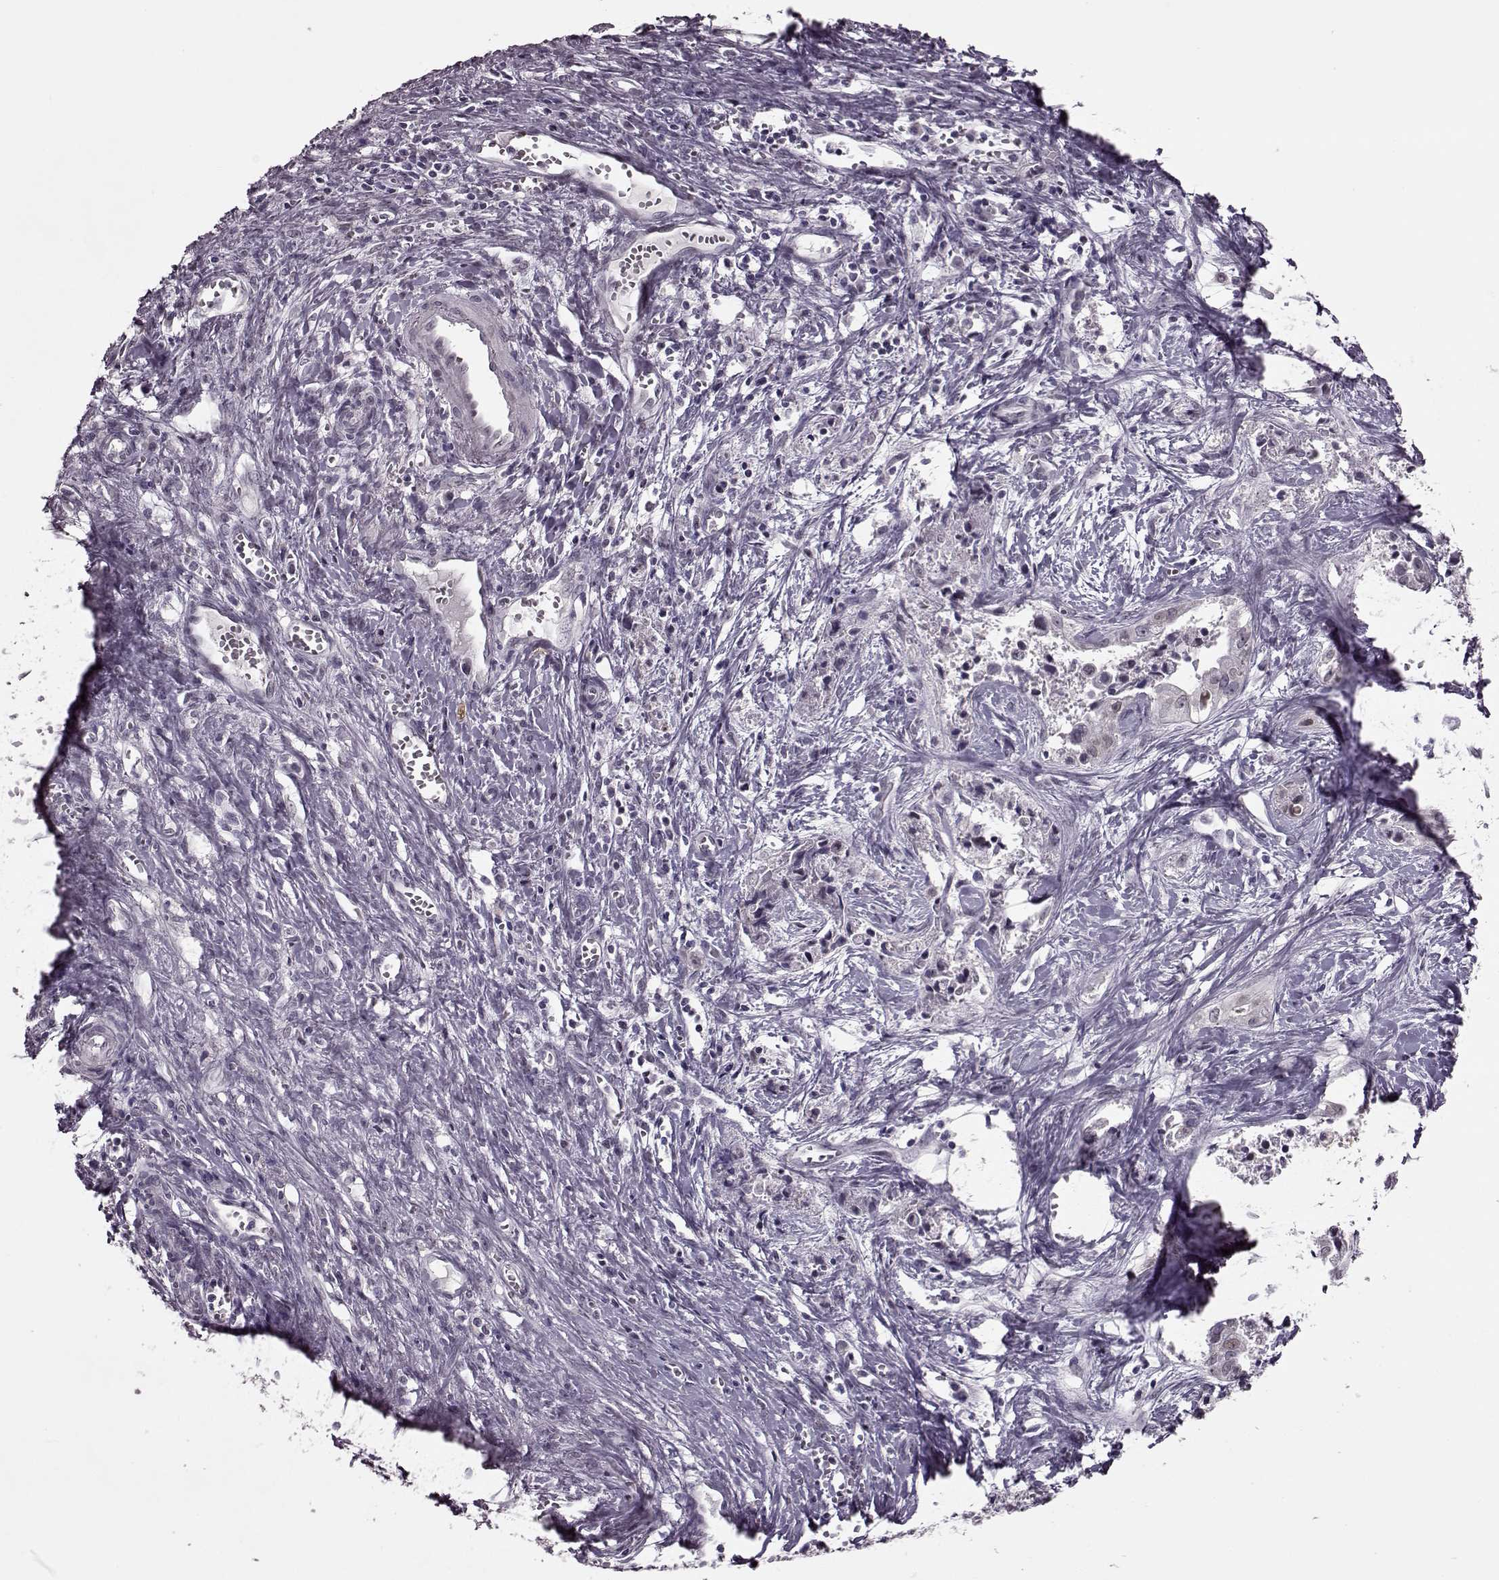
{"staining": {"intensity": "negative", "quantity": "none", "location": "none"}, "tissue": "liver cancer", "cell_type": "Tumor cells", "image_type": "cancer", "snomed": [{"axis": "morphology", "description": "Cholangiocarcinoma"}, {"axis": "topography", "description": "Liver"}], "caption": "DAB (3,3'-diaminobenzidine) immunohistochemical staining of human liver cancer demonstrates no significant positivity in tumor cells.", "gene": "STX1B", "patient": {"sex": "female", "age": 65}}